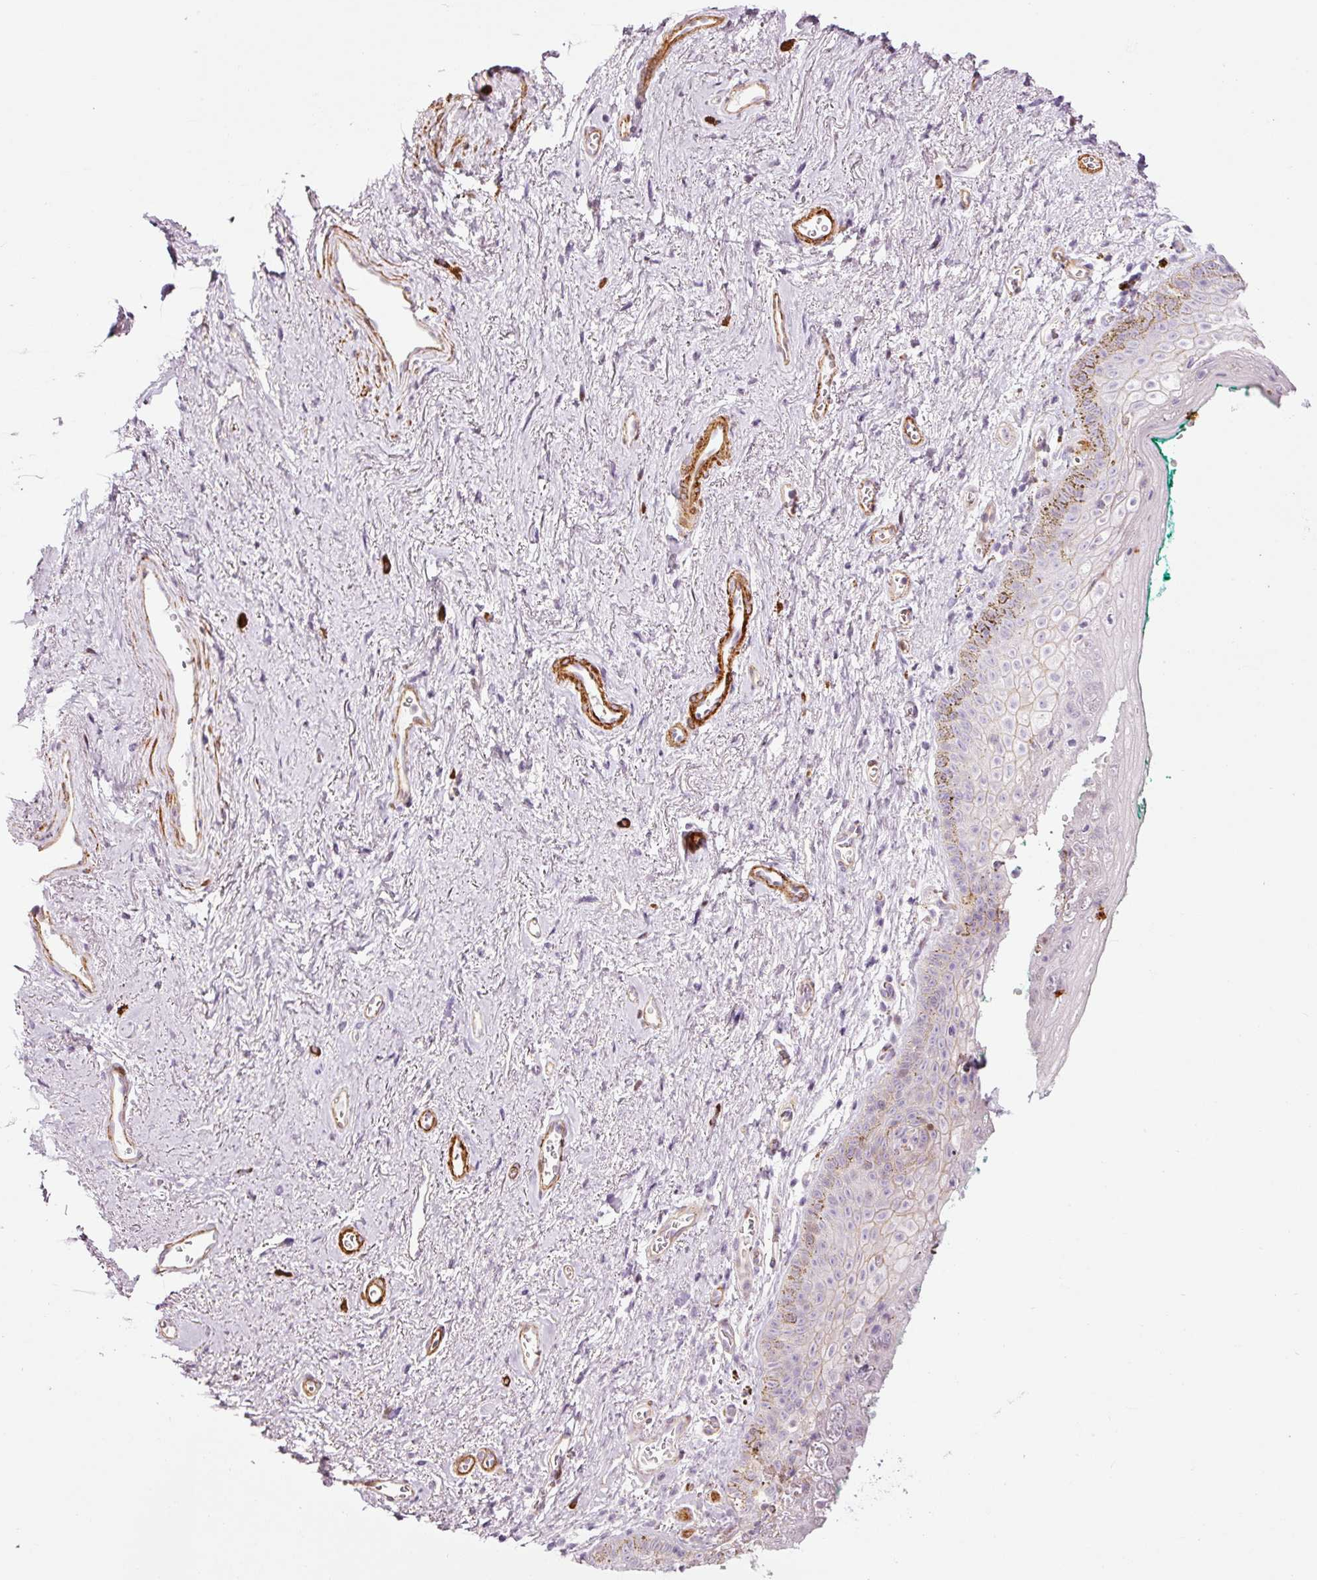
{"staining": {"intensity": "moderate", "quantity": "<25%", "location": "cytoplasmic/membranous,nuclear"}, "tissue": "vagina", "cell_type": "Squamous epithelial cells", "image_type": "normal", "snomed": [{"axis": "morphology", "description": "Normal tissue, NOS"}, {"axis": "topography", "description": "Vulva"}, {"axis": "topography", "description": "Vagina"}, {"axis": "topography", "description": "Peripheral nerve tissue"}], "caption": "About <25% of squamous epithelial cells in benign vagina demonstrate moderate cytoplasmic/membranous,nuclear protein positivity as visualized by brown immunohistochemical staining.", "gene": "ANKRD20A1", "patient": {"sex": "female", "age": 66}}